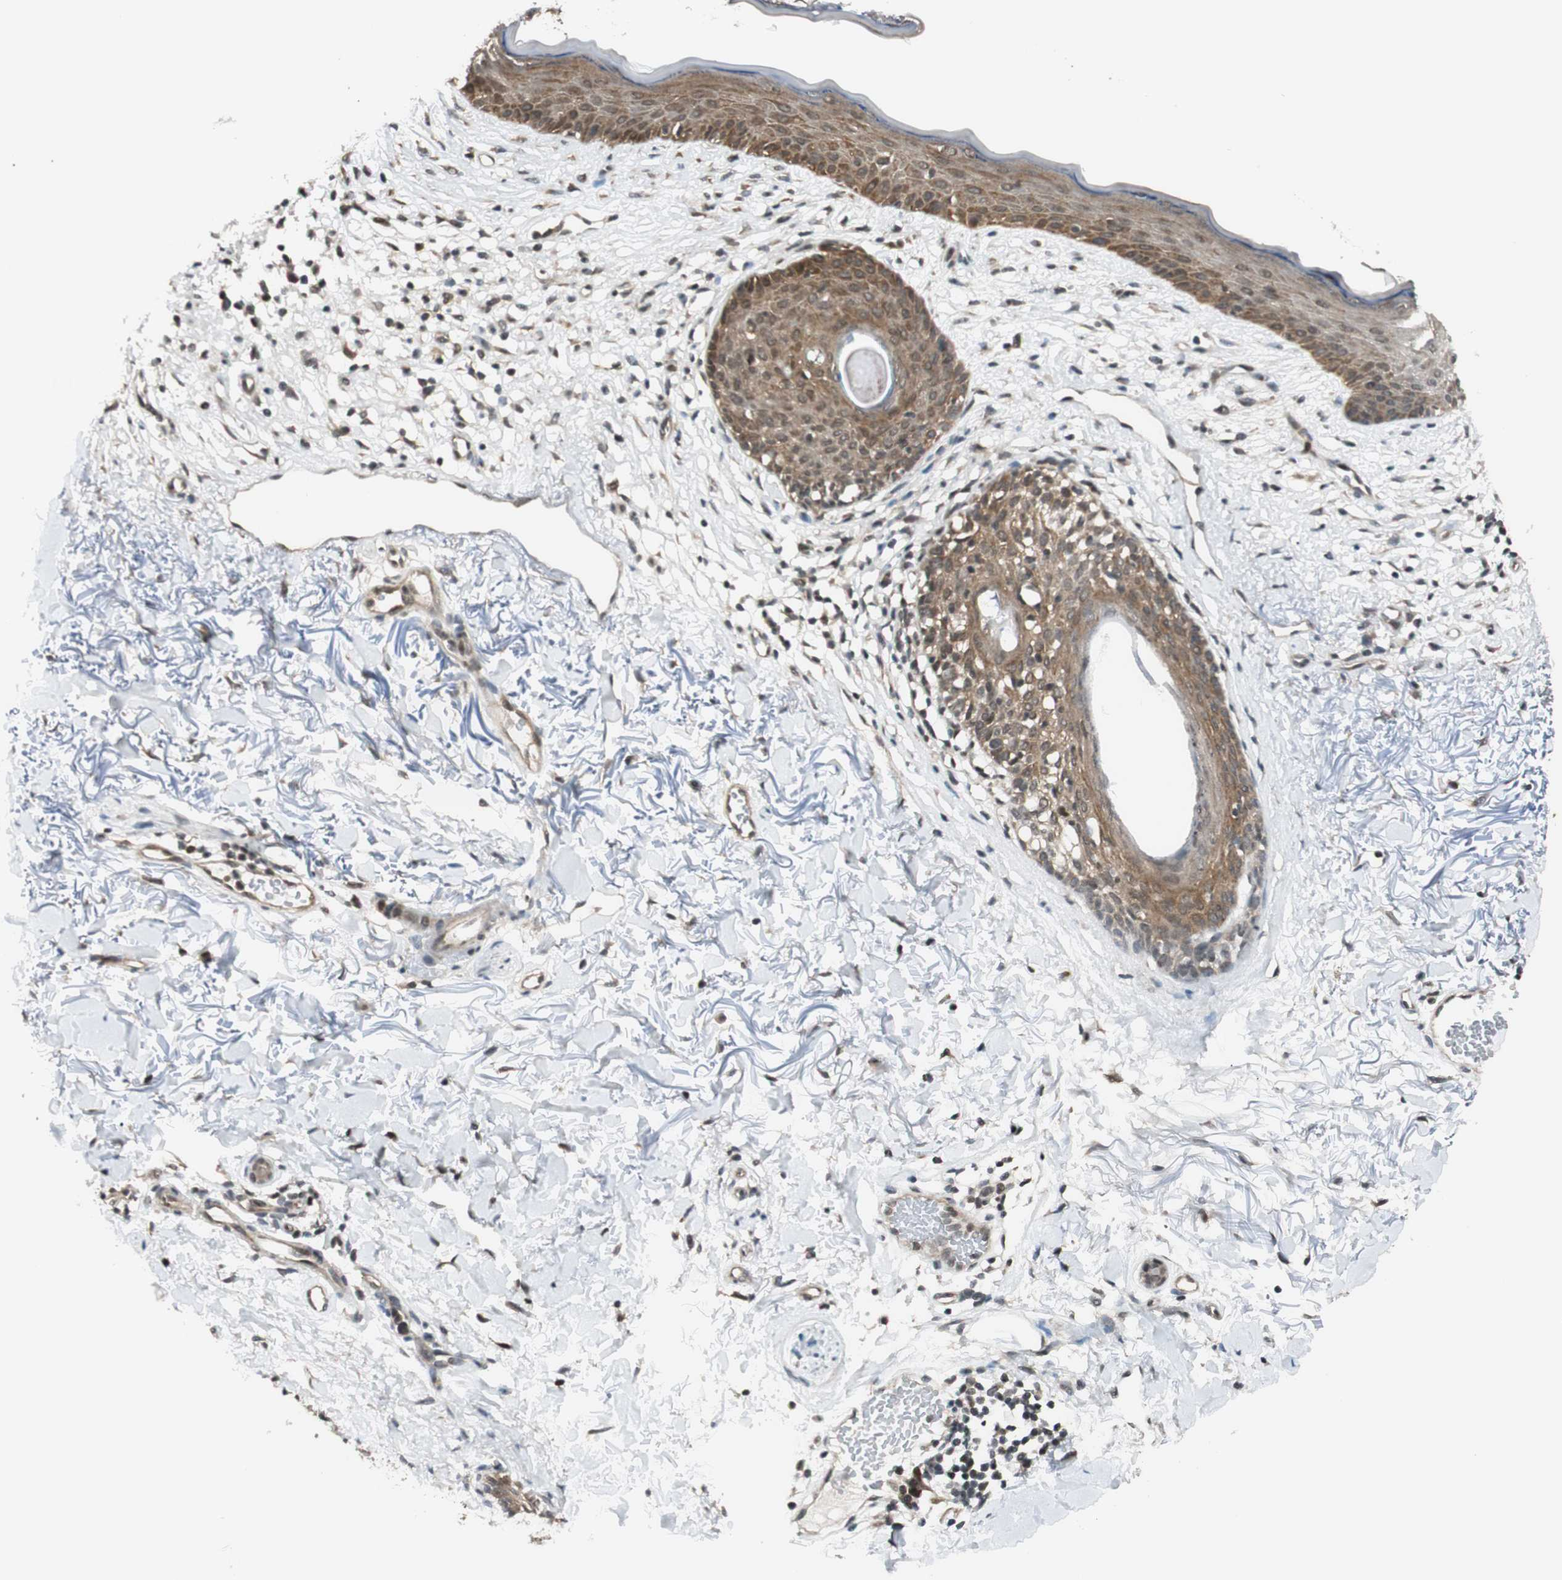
{"staining": {"intensity": "moderate", "quantity": ">75%", "location": "cytoplasmic/membranous"}, "tissue": "skin cancer", "cell_type": "Tumor cells", "image_type": "cancer", "snomed": [{"axis": "morphology", "description": "Basal cell carcinoma"}, {"axis": "topography", "description": "Skin"}], "caption": "The image reveals a brown stain indicating the presence of a protein in the cytoplasmic/membranous of tumor cells in skin cancer.", "gene": "BRMS1", "patient": {"sex": "female", "age": 70}}